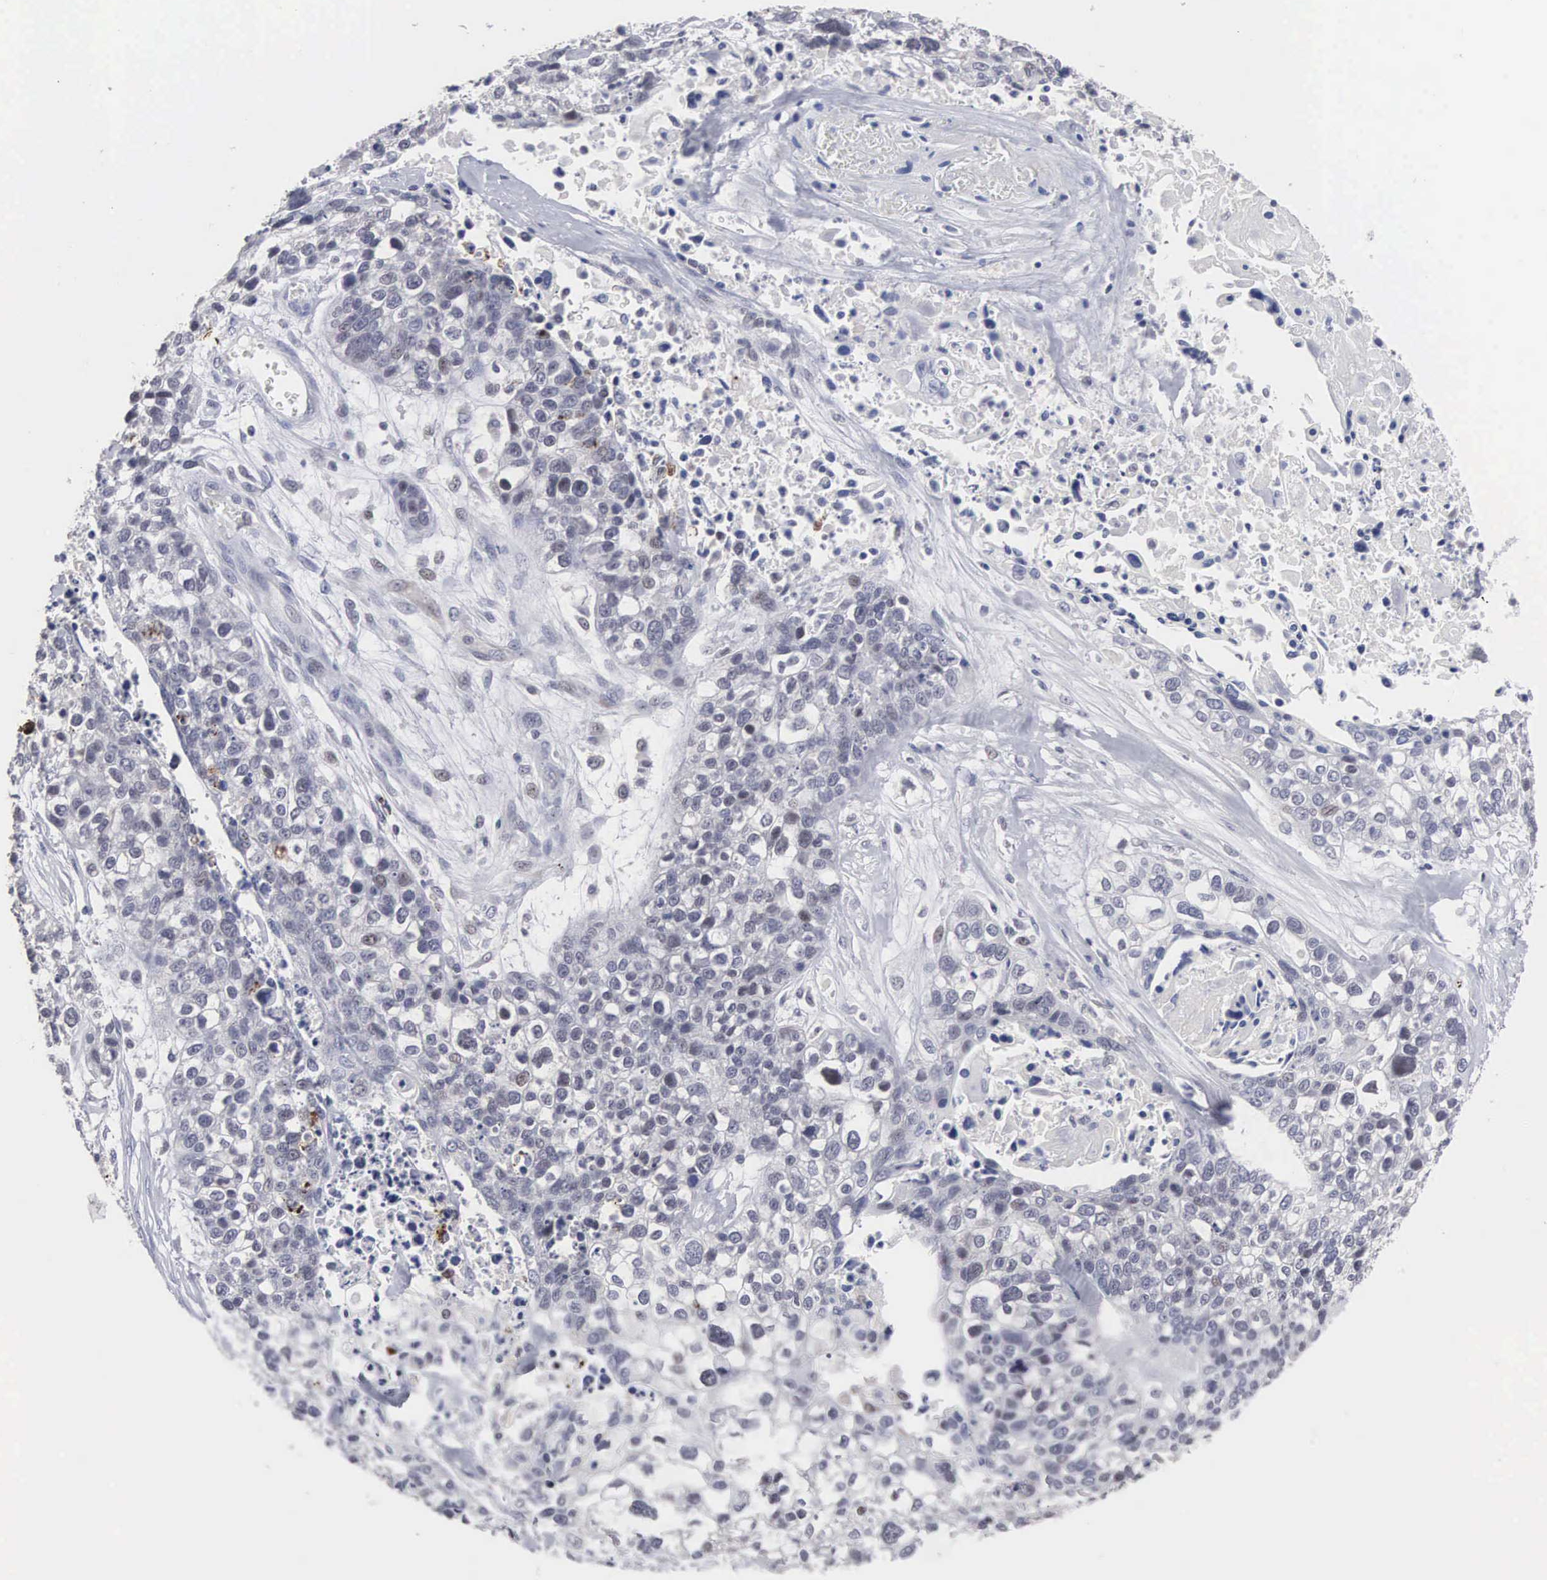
{"staining": {"intensity": "negative", "quantity": "none", "location": "none"}, "tissue": "lung cancer", "cell_type": "Tumor cells", "image_type": "cancer", "snomed": [{"axis": "morphology", "description": "Squamous cell carcinoma, NOS"}, {"axis": "topography", "description": "Lymph node"}, {"axis": "topography", "description": "Lung"}], "caption": "A photomicrograph of human squamous cell carcinoma (lung) is negative for staining in tumor cells. (Immunohistochemistry, brightfield microscopy, high magnification).", "gene": "ACOT4", "patient": {"sex": "male", "age": 74}}